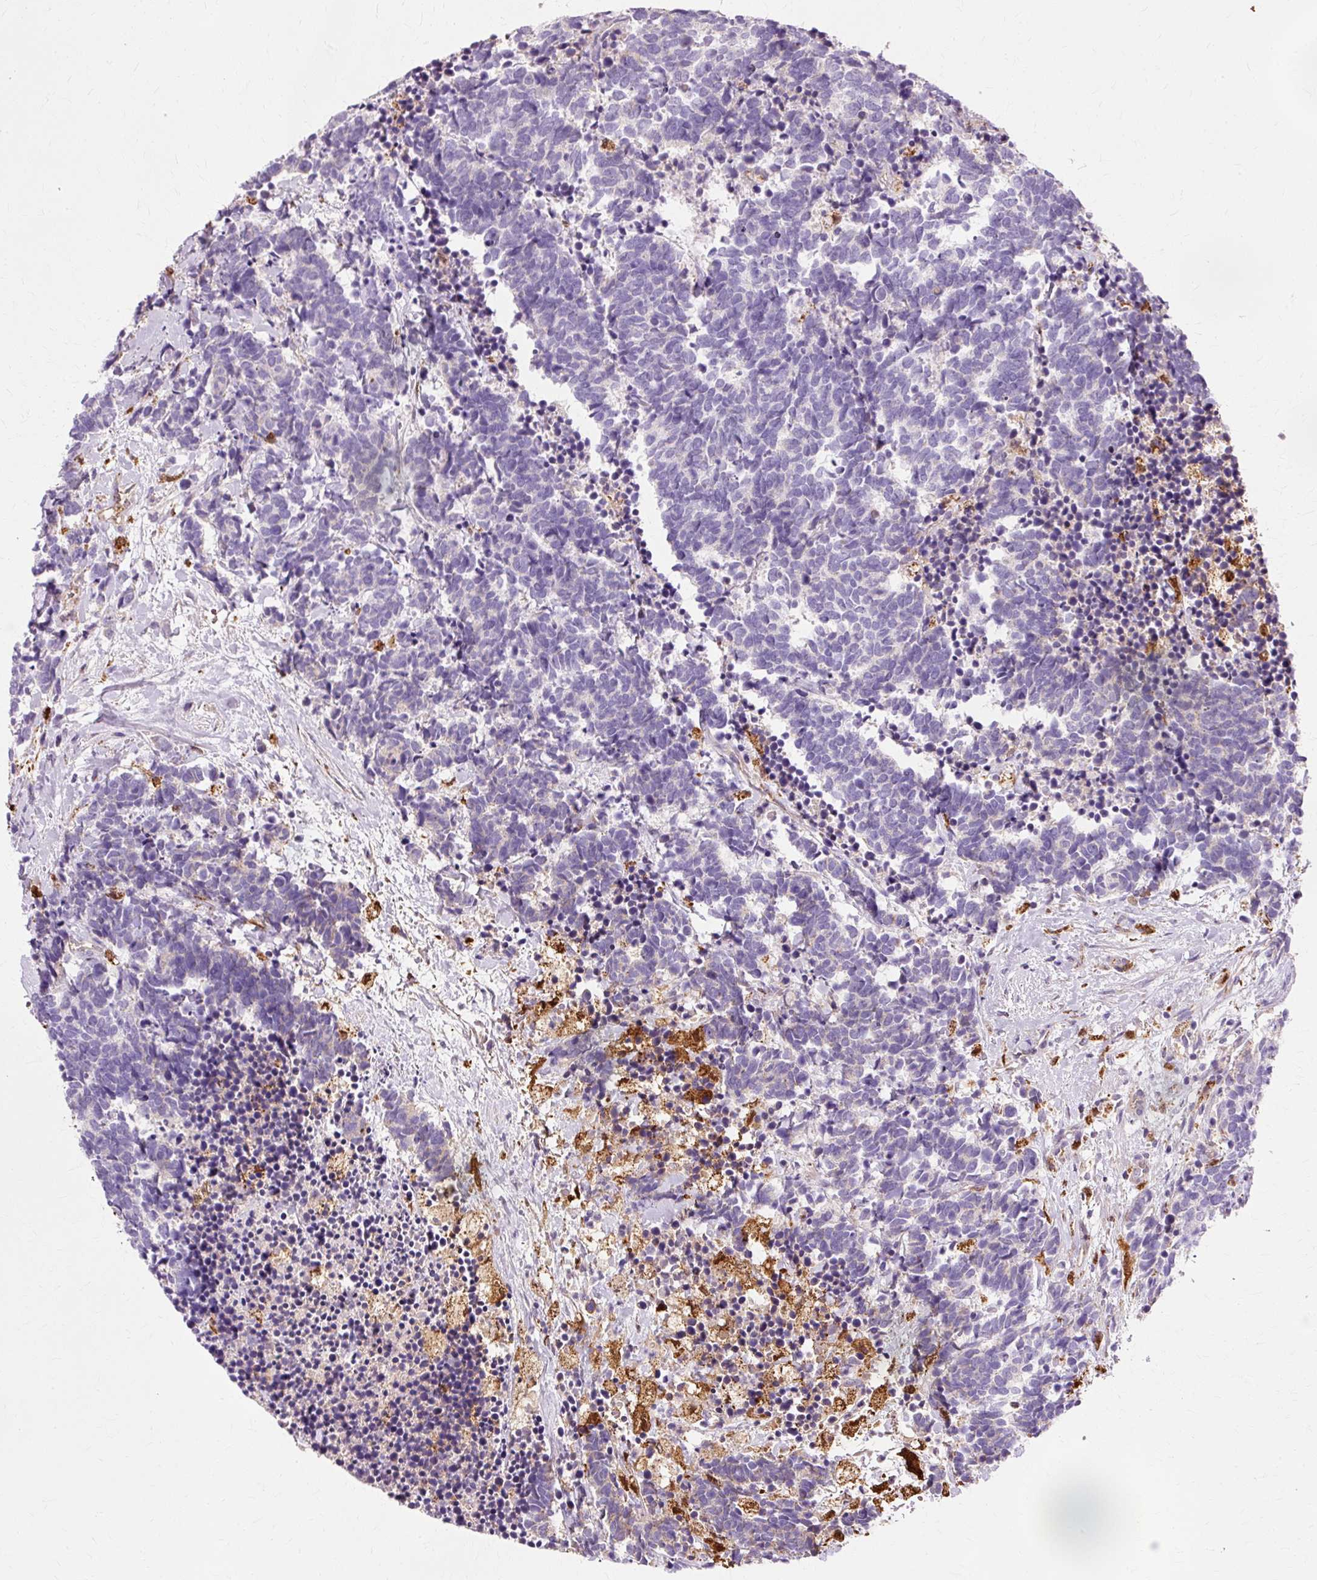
{"staining": {"intensity": "negative", "quantity": "none", "location": "none"}, "tissue": "carcinoid", "cell_type": "Tumor cells", "image_type": "cancer", "snomed": [{"axis": "morphology", "description": "Carcinoma, NOS"}, {"axis": "morphology", "description": "Carcinoid, malignant, NOS"}, {"axis": "topography", "description": "Prostate"}], "caption": "Malignant carcinoid stained for a protein using immunohistochemistry (IHC) reveals no staining tumor cells.", "gene": "GPX1", "patient": {"sex": "male", "age": 57}}